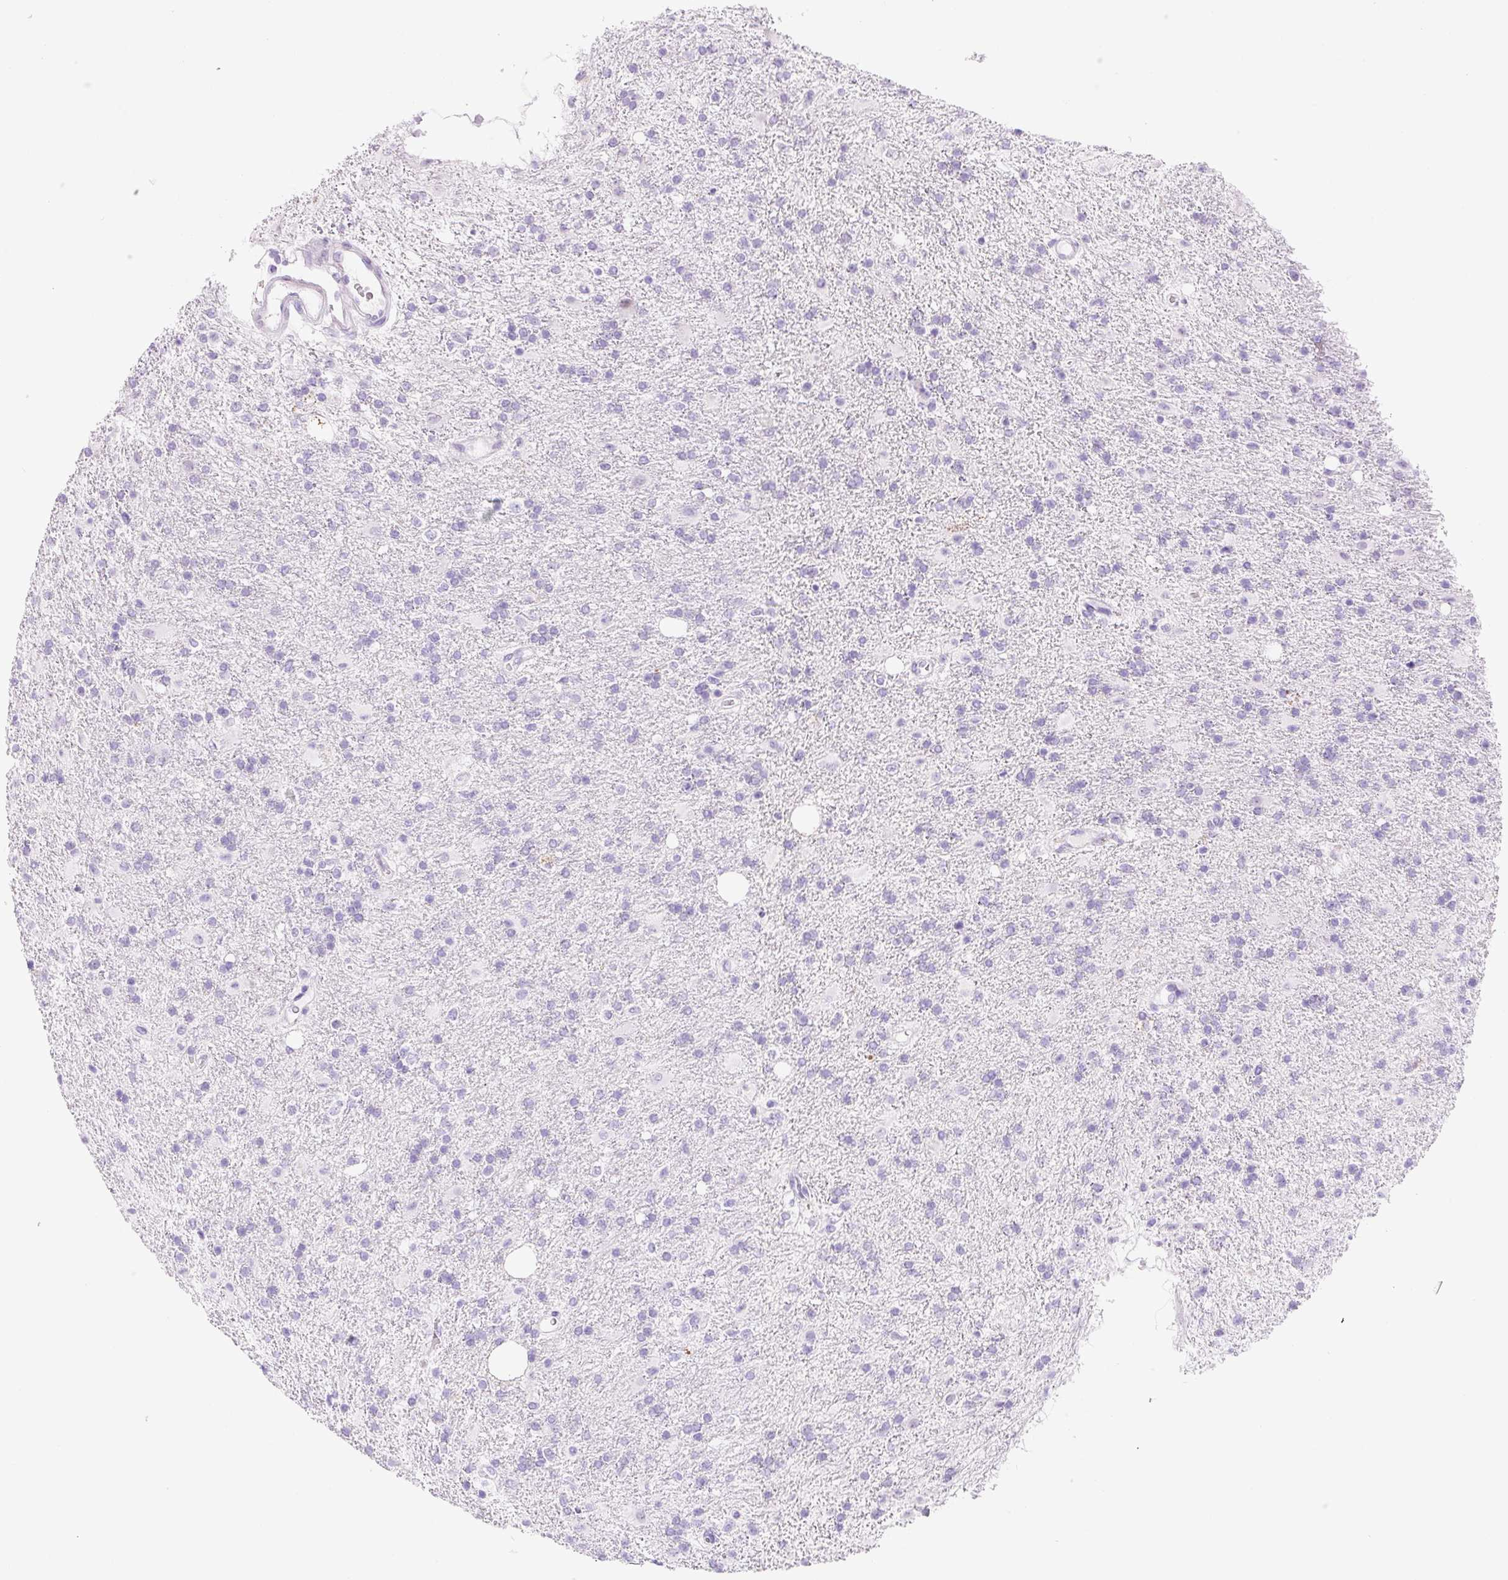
{"staining": {"intensity": "negative", "quantity": "none", "location": "none"}, "tissue": "glioma", "cell_type": "Tumor cells", "image_type": "cancer", "snomed": [{"axis": "morphology", "description": "Glioma, malignant, High grade"}, {"axis": "topography", "description": "Brain"}], "caption": "Tumor cells show no significant protein staining in glioma. (DAB (3,3'-diaminobenzidine) immunohistochemistry (IHC) with hematoxylin counter stain).", "gene": "ZNF121", "patient": {"sex": "male", "age": 56}}